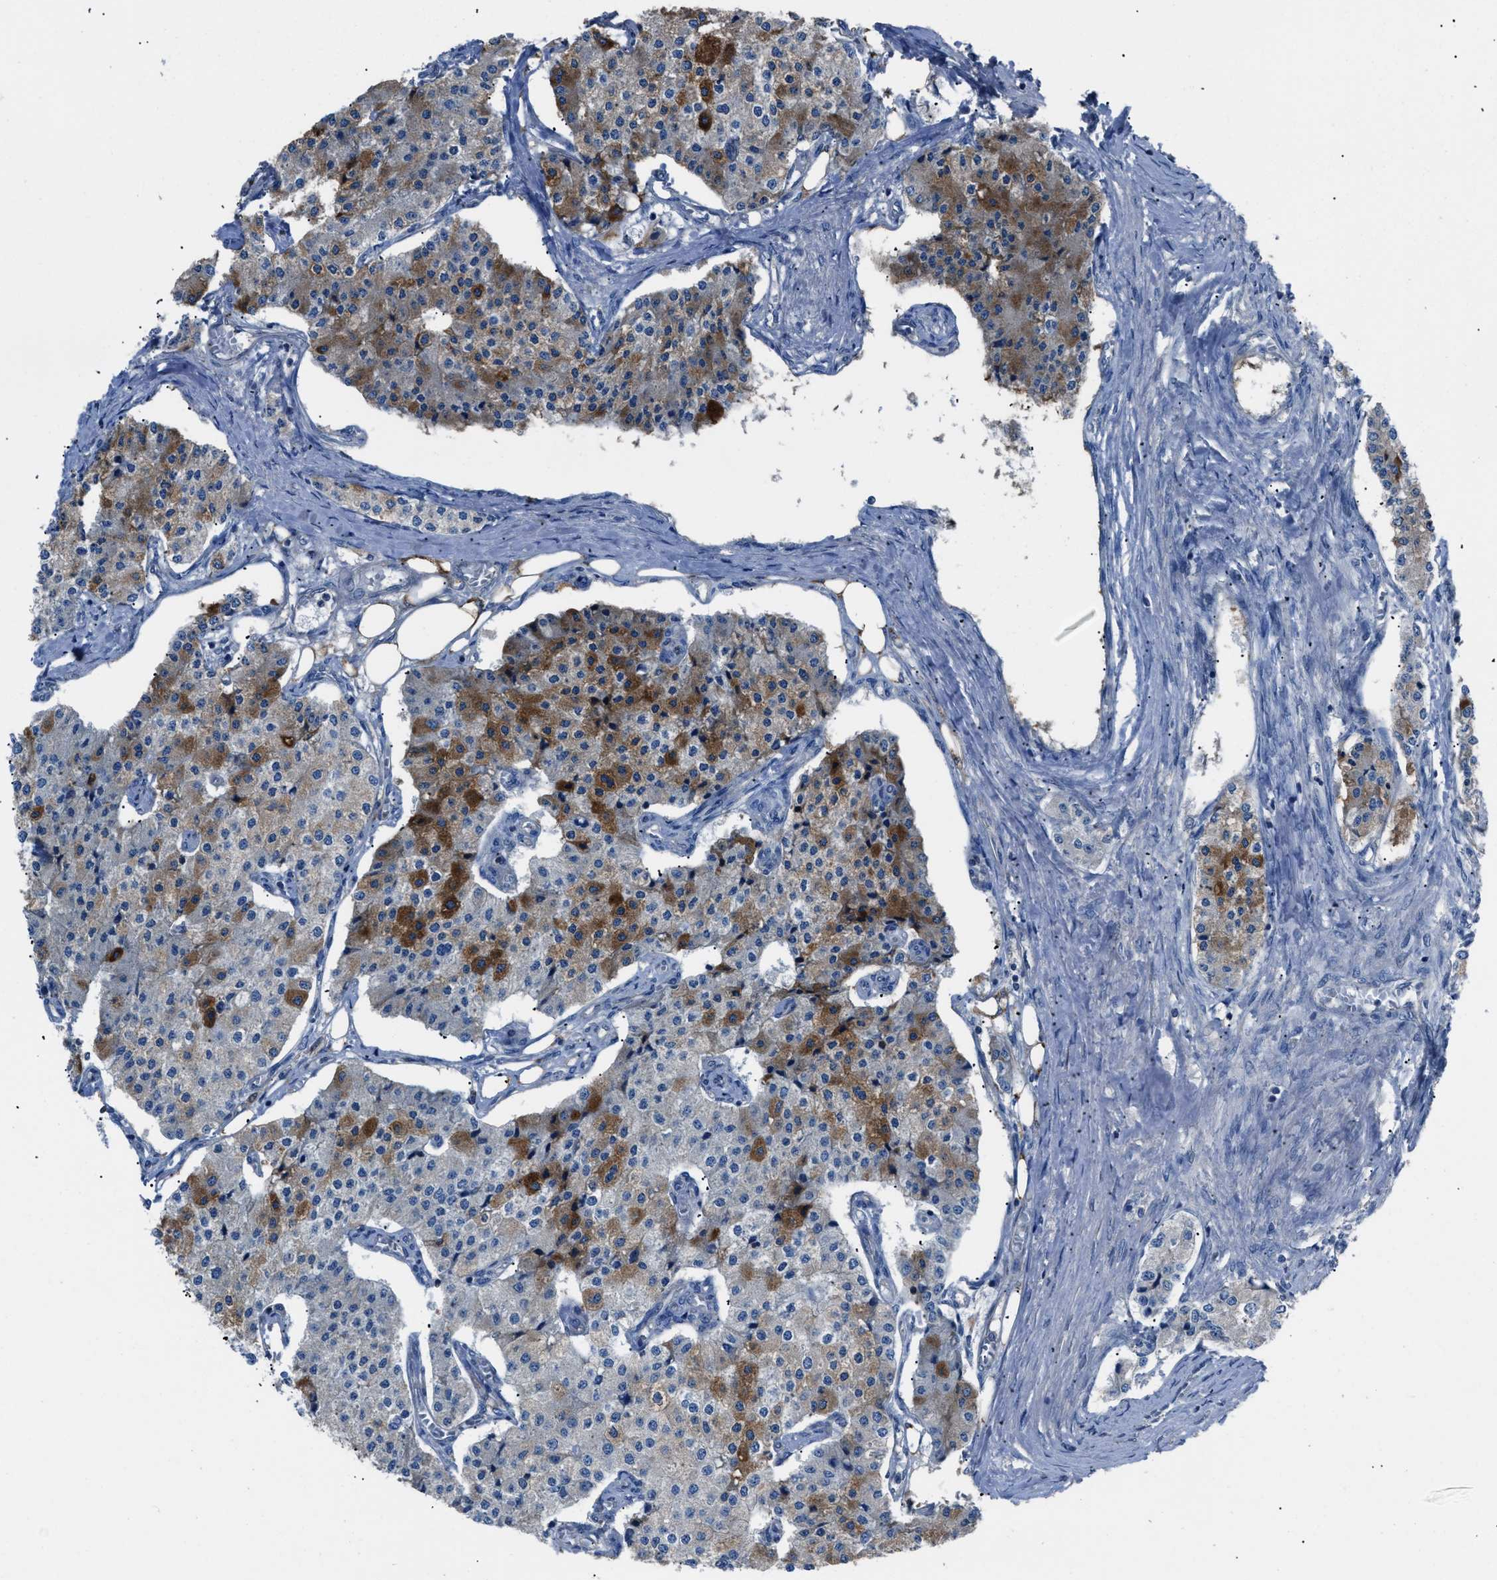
{"staining": {"intensity": "moderate", "quantity": "25%-75%", "location": "cytoplasmic/membranous"}, "tissue": "carcinoid", "cell_type": "Tumor cells", "image_type": "cancer", "snomed": [{"axis": "morphology", "description": "Carcinoid, malignant, NOS"}, {"axis": "topography", "description": "Colon"}], "caption": "A medium amount of moderate cytoplasmic/membranous expression is identified in about 25%-75% of tumor cells in carcinoid tissue.", "gene": "SGCZ", "patient": {"sex": "female", "age": 52}}